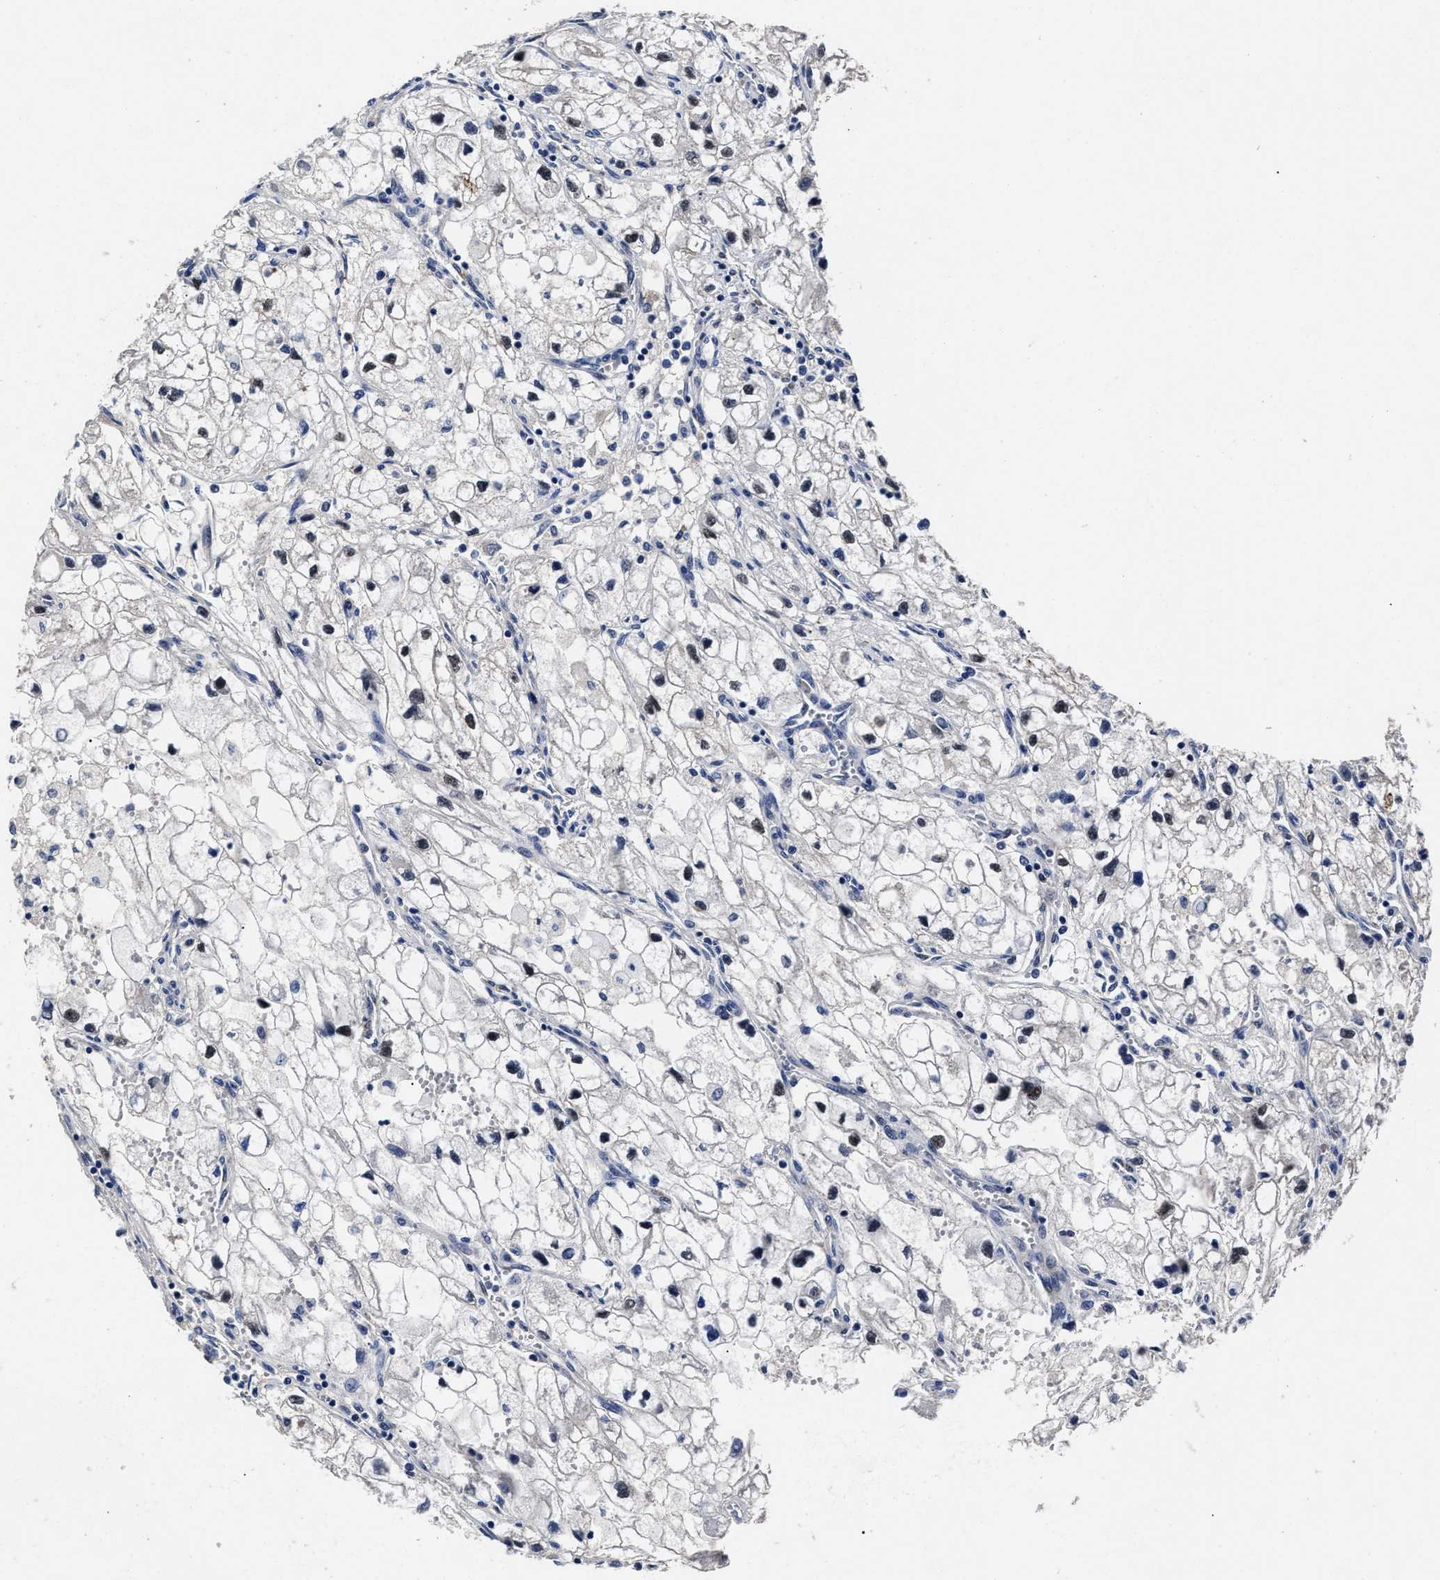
{"staining": {"intensity": "negative", "quantity": "none", "location": "none"}, "tissue": "renal cancer", "cell_type": "Tumor cells", "image_type": "cancer", "snomed": [{"axis": "morphology", "description": "Adenocarcinoma, NOS"}, {"axis": "topography", "description": "Kidney"}], "caption": "Tumor cells show no significant positivity in renal adenocarcinoma.", "gene": "OLFML2A", "patient": {"sex": "female", "age": 70}}